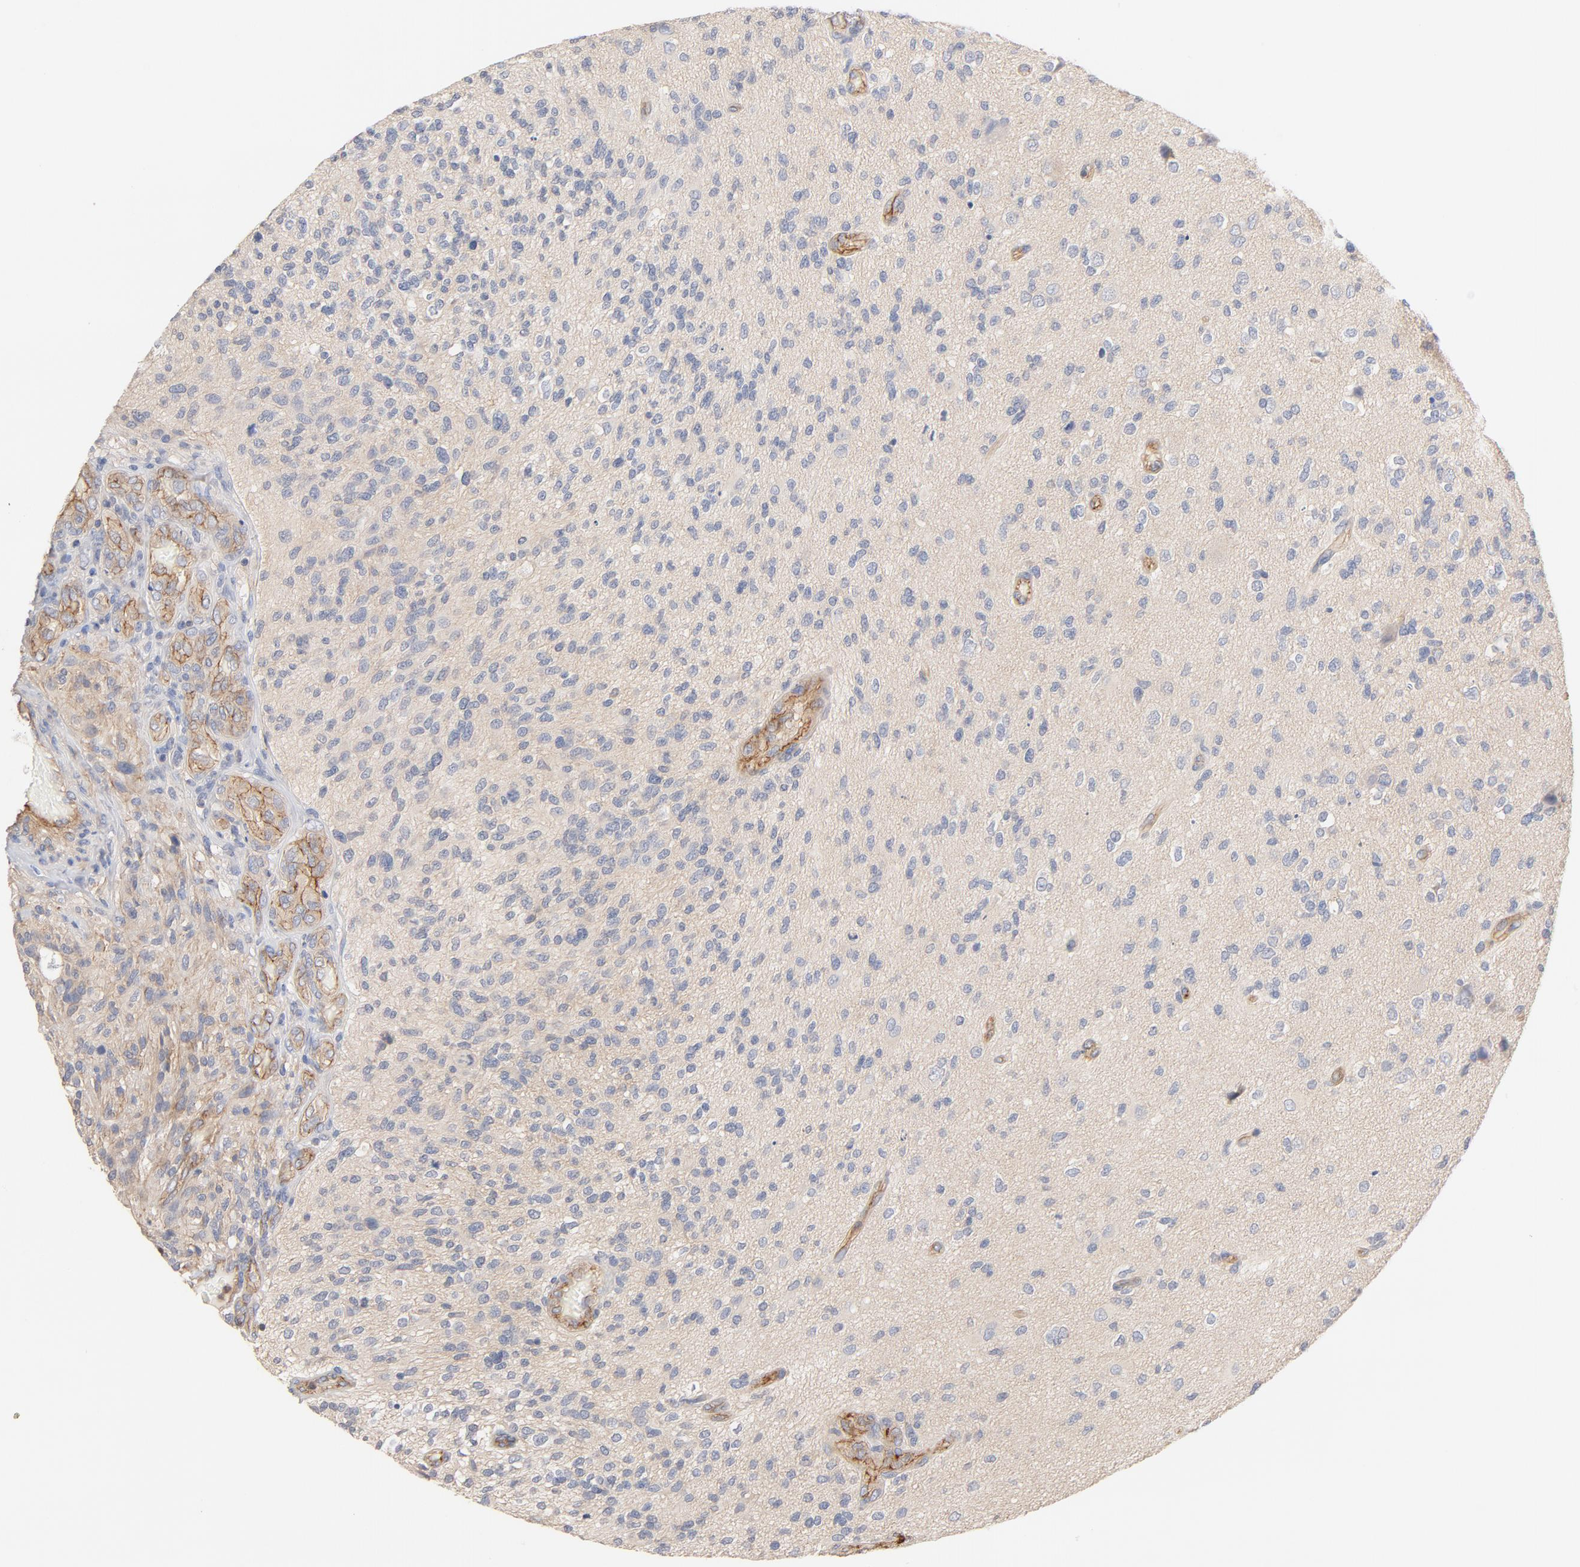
{"staining": {"intensity": "moderate", "quantity": ">75%", "location": "cytoplasmic/membranous"}, "tissue": "glioma", "cell_type": "Tumor cells", "image_type": "cancer", "snomed": [{"axis": "morphology", "description": "Normal tissue, NOS"}, {"axis": "morphology", "description": "Glioma, malignant, High grade"}, {"axis": "topography", "description": "Cerebral cortex"}], "caption": "DAB (3,3'-diaminobenzidine) immunohistochemical staining of malignant glioma (high-grade) exhibits moderate cytoplasmic/membranous protein positivity in approximately >75% of tumor cells.", "gene": "STRN3", "patient": {"sex": "male", "age": 75}}